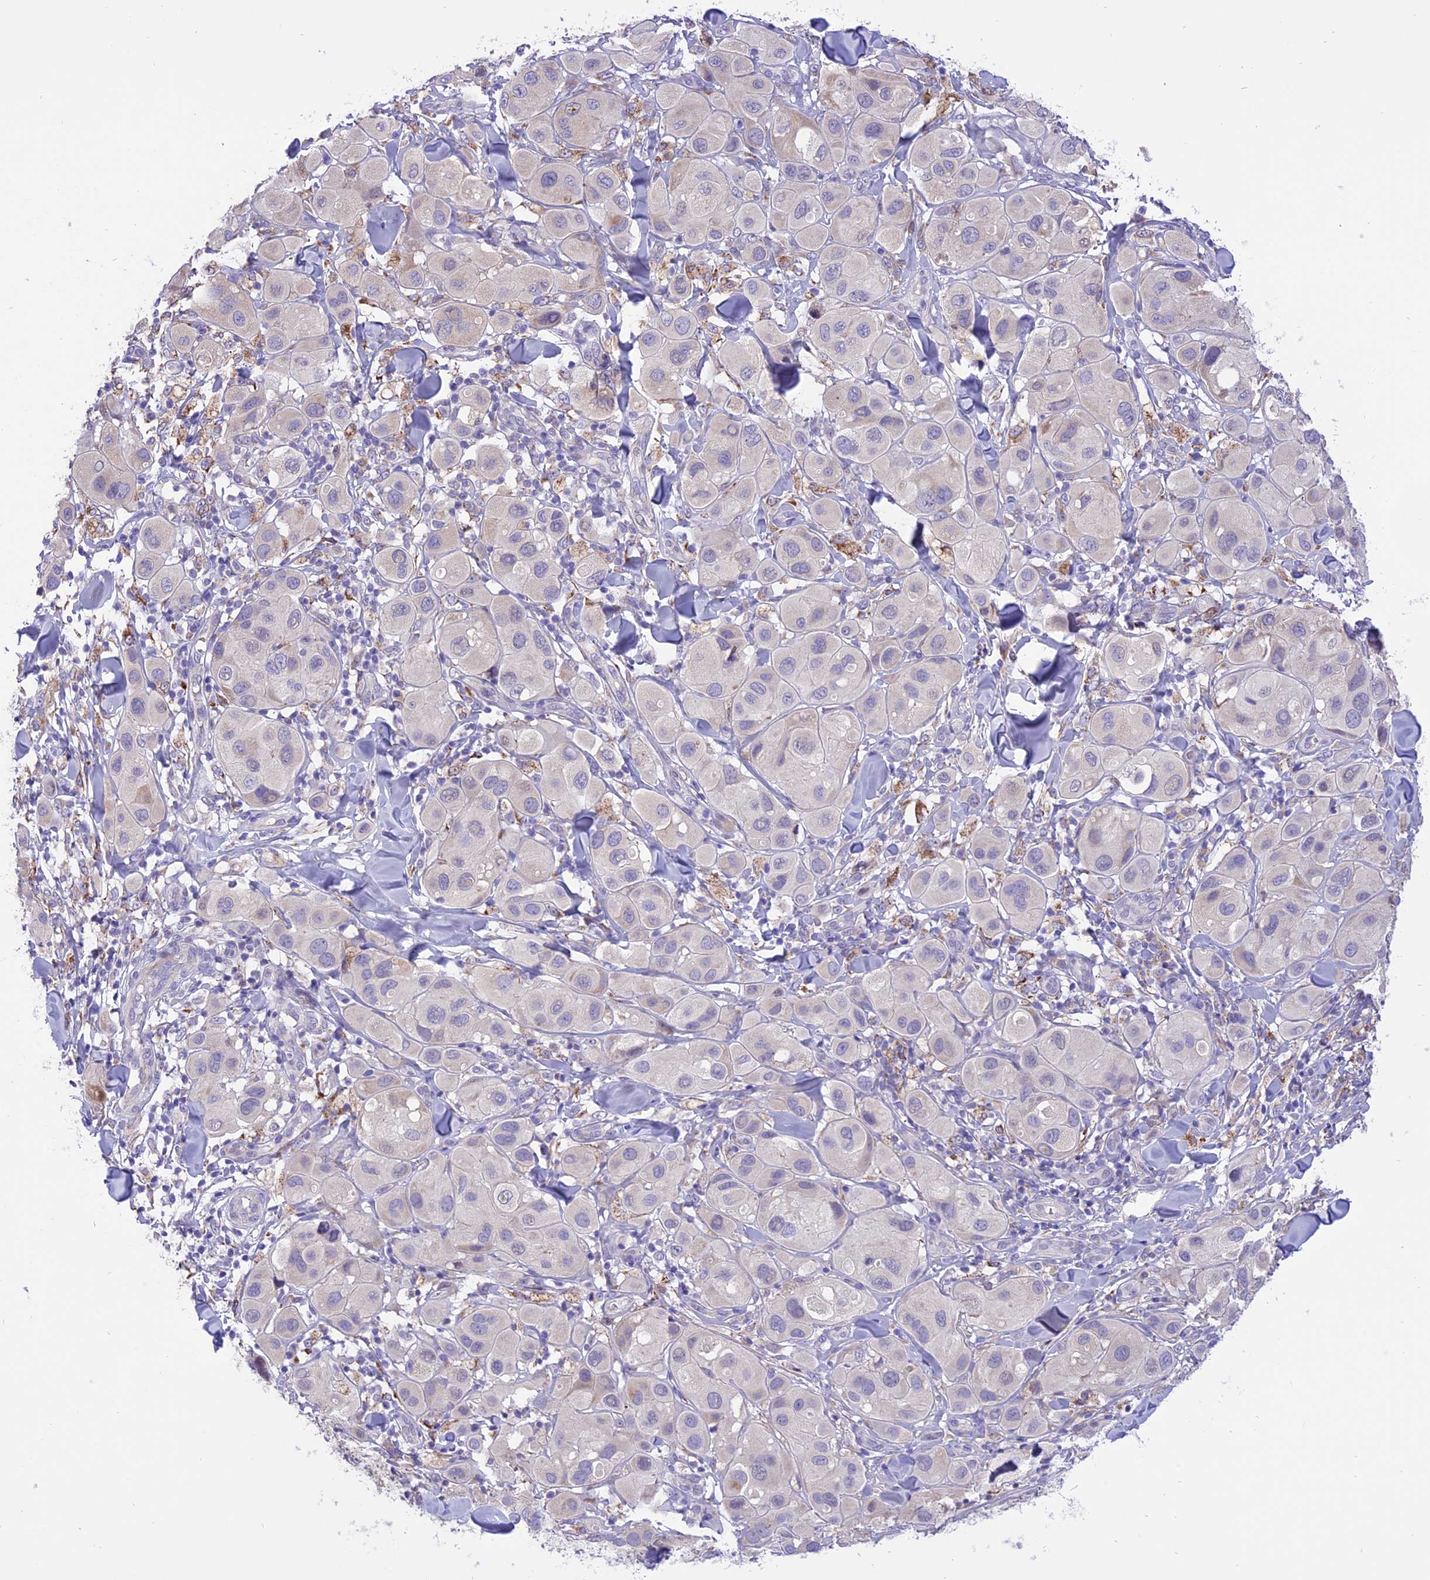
{"staining": {"intensity": "negative", "quantity": "none", "location": "none"}, "tissue": "melanoma", "cell_type": "Tumor cells", "image_type": "cancer", "snomed": [{"axis": "morphology", "description": "Malignant melanoma, Metastatic site"}, {"axis": "topography", "description": "Skin"}], "caption": "Tumor cells show no significant expression in malignant melanoma (metastatic site).", "gene": "ARMCX6", "patient": {"sex": "male", "age": 41}}